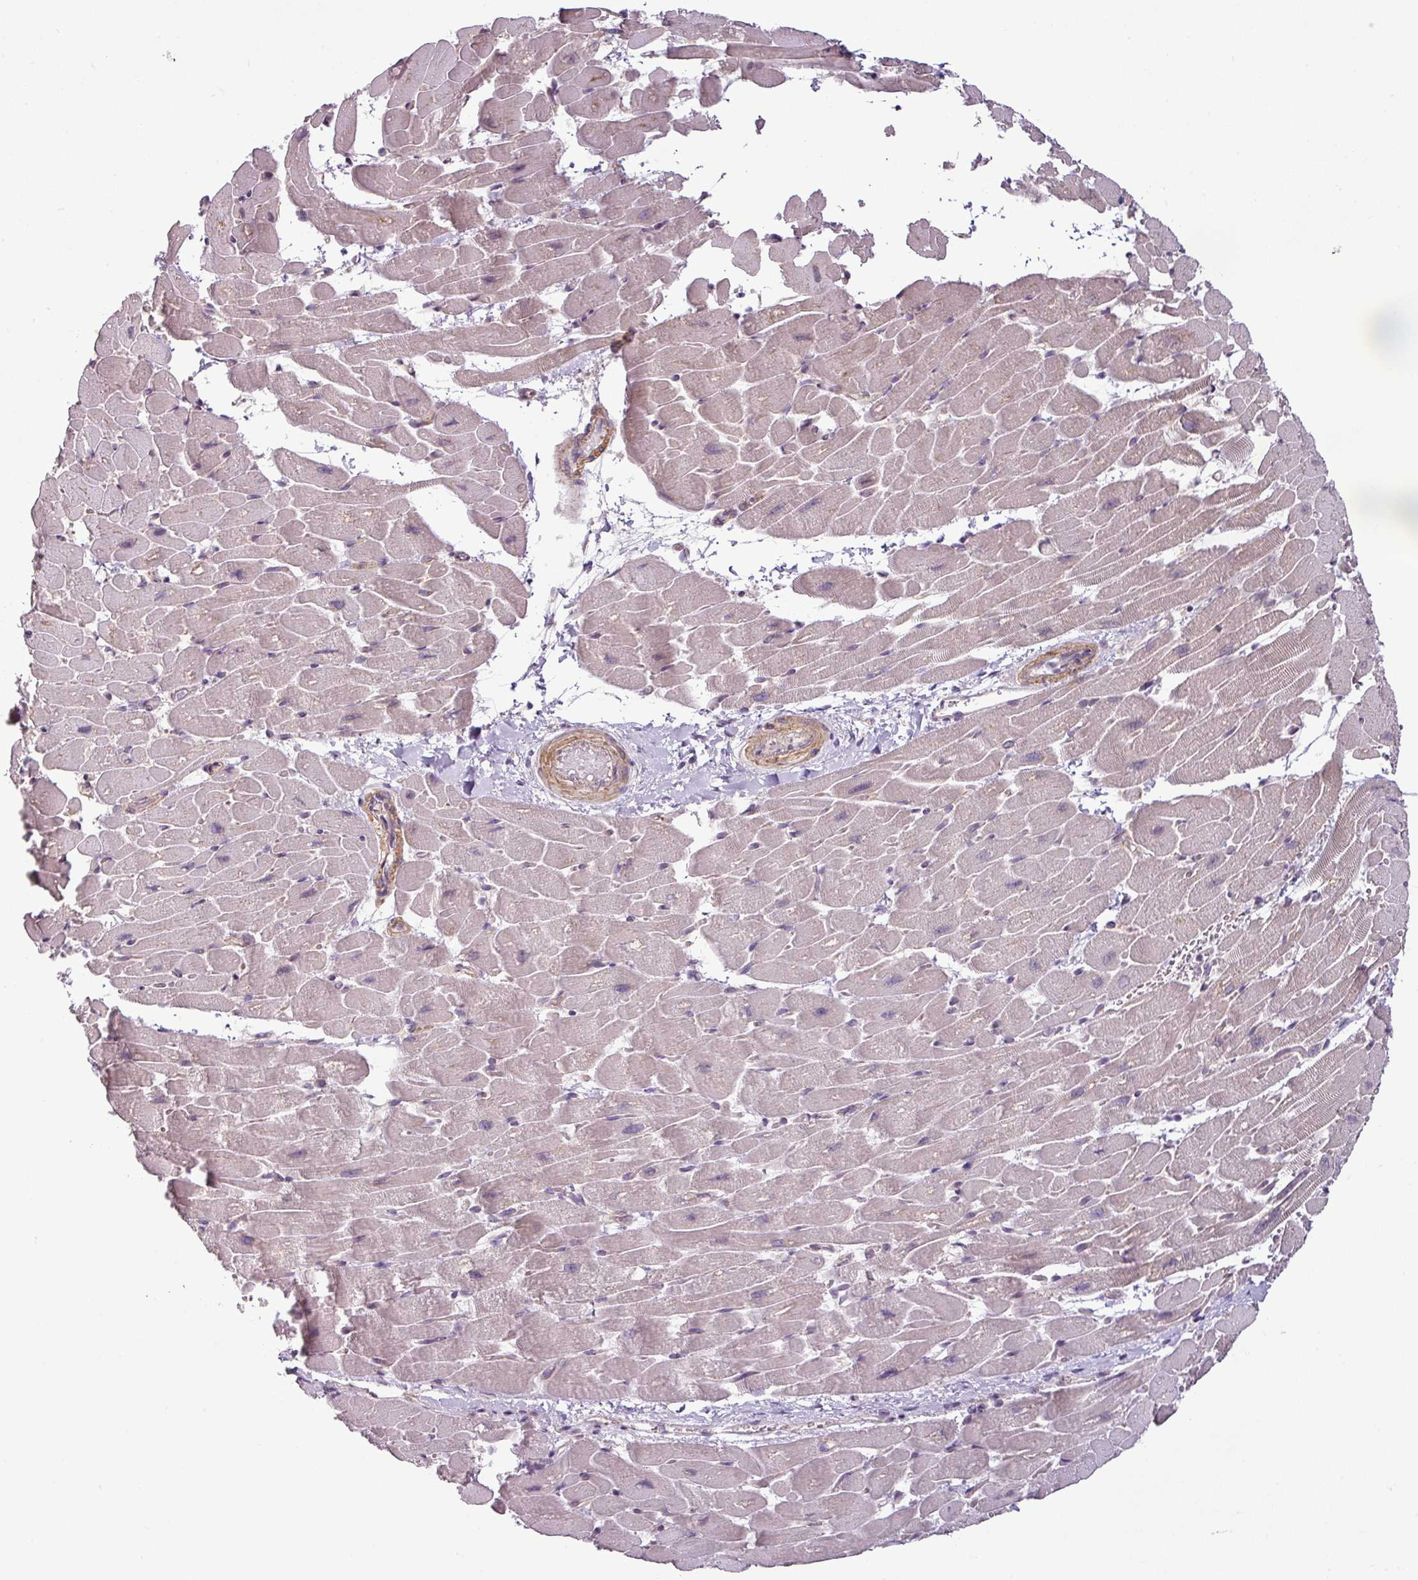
{"staining": {"intensity": "negative", "quantity": "none", "location": "none"}, "tissue": "heart muscle", "cell_type": "Cardiomyocytes", "image_type": "normal", "snomed": [{"axis": "morphology", "description": "Normal tissue, NOS"}, {"axis": "topography", "description": "Heart"}], "caption": "A histopathology image of human heart muscle is negative for staining in cardiomyocytes.", "gene": "OR52D1", "patient": {"sex": "male", "age": 37}}